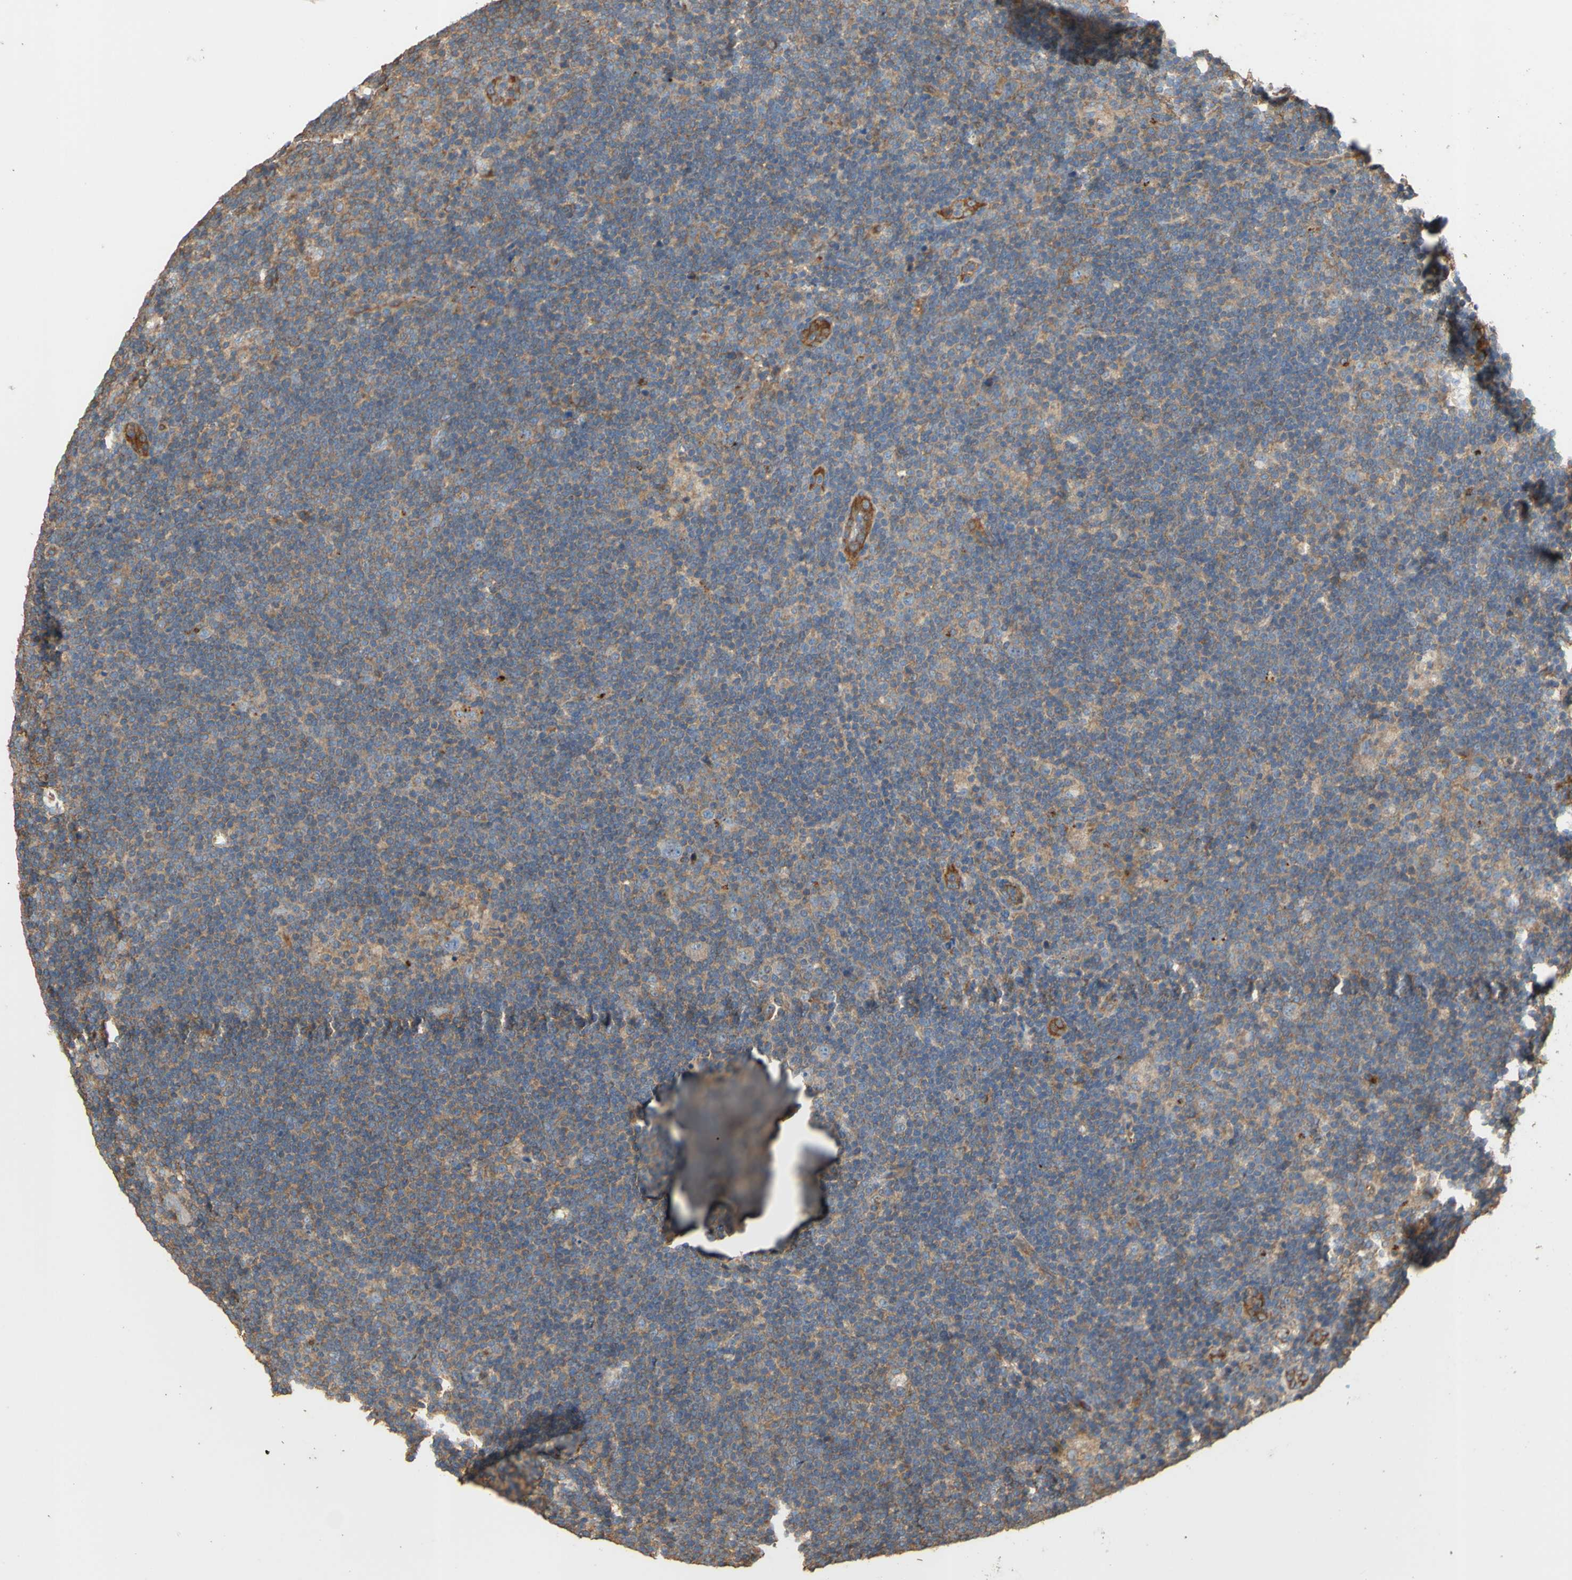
{"staining": {"intensity": "weak", "quantity": "25%-75%", "location": "cytoplasmic/membranous"}, "tissue": "lymphoma", "cell_type": "Tumor cells", "image_type": "cancer", "snomed": [{"axis": "morphology", "description": "Hodgkin's disease, NOS"}, {"axis": "topography", "description": "Lymph node"}], "caption": "Lymphoma stained with a protein marker shows weak staining in tumor cells.", "gene": "CTTN", "patient": {"sex": "female", "age": 57}}